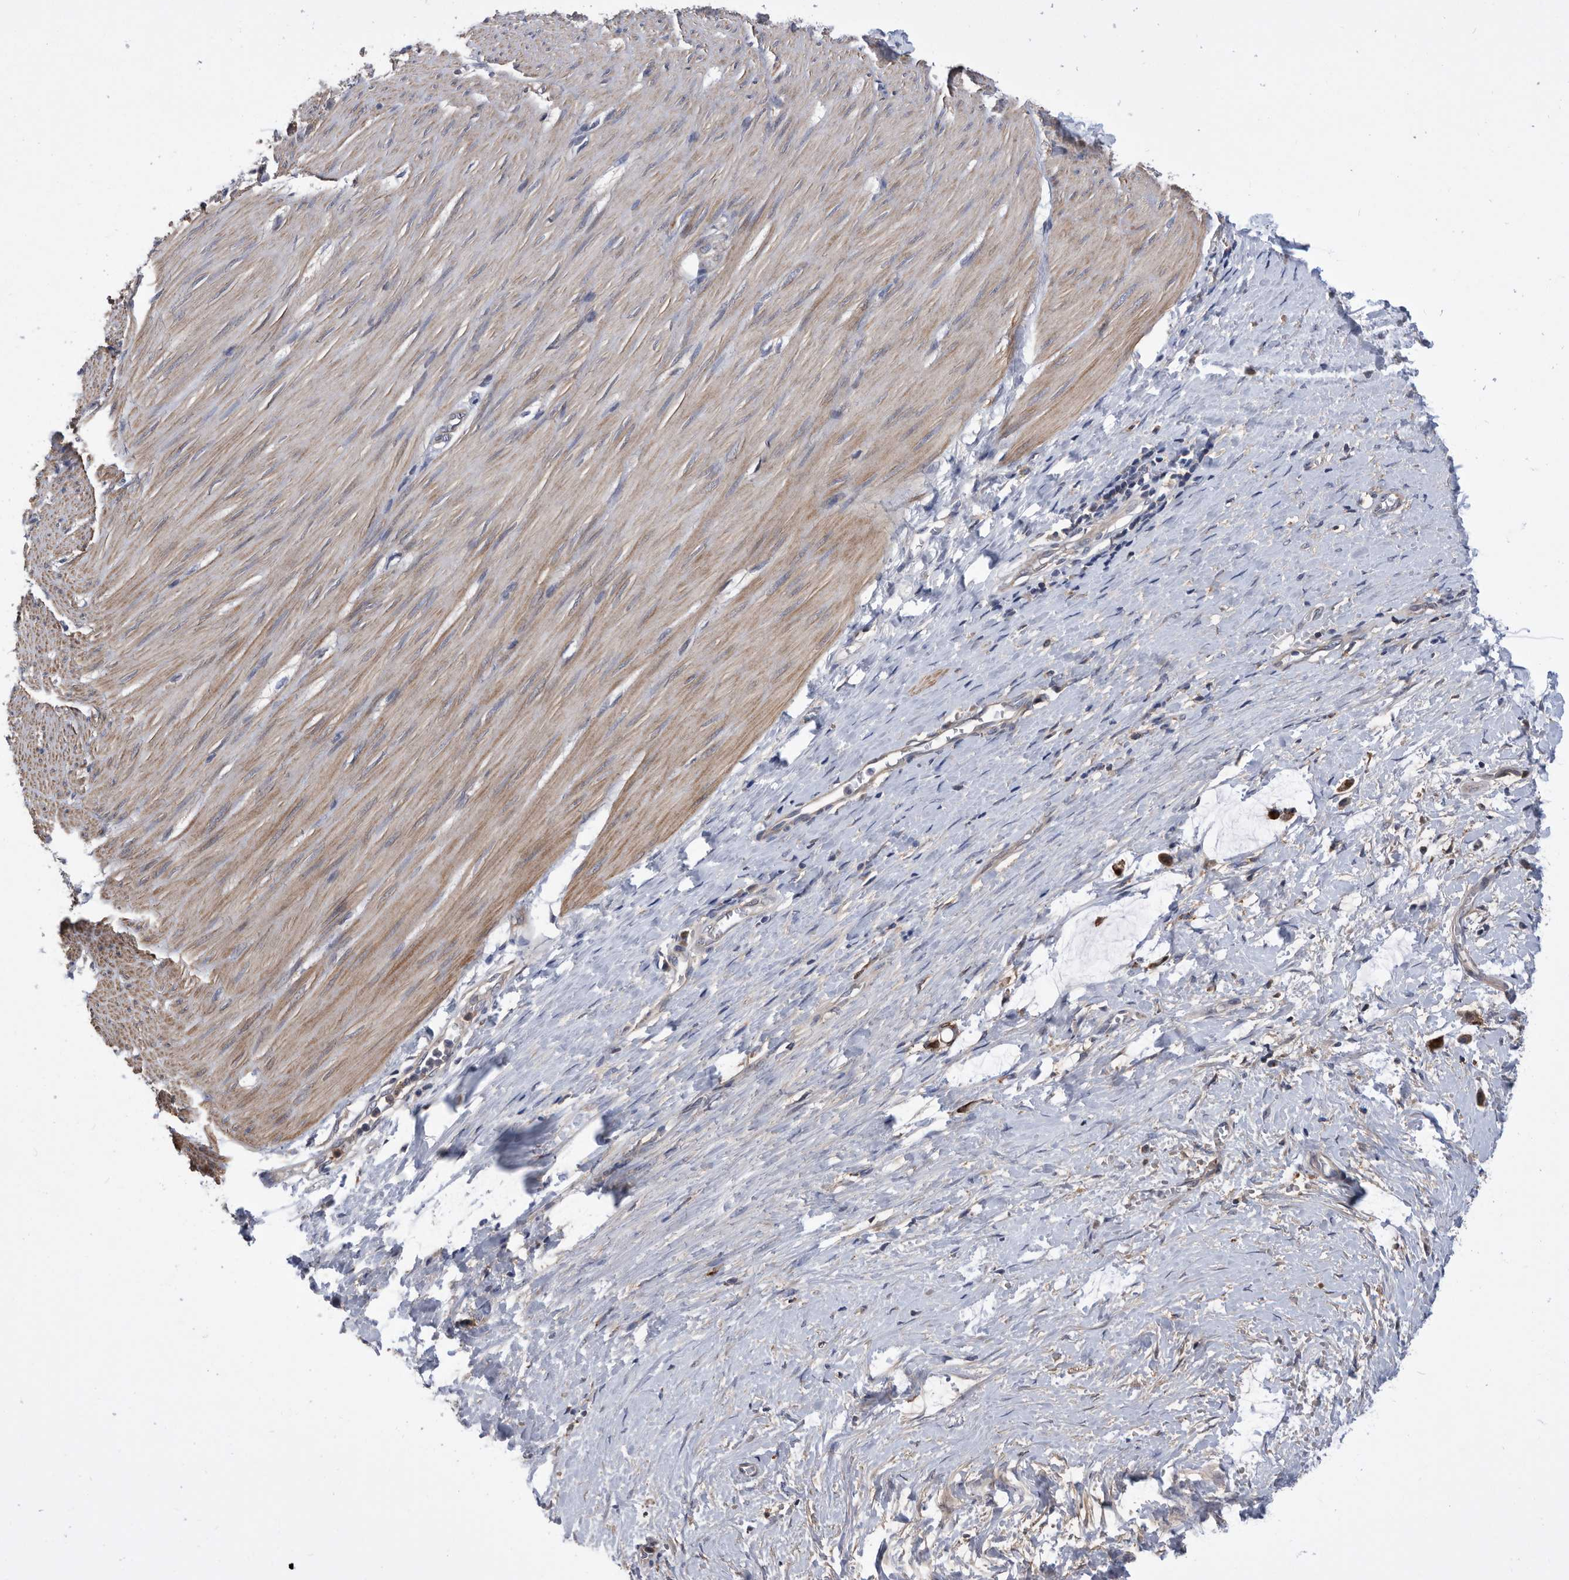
{"staining": {"intensity": "moderate", "quantity": ">75%", "location": "cytoplasmic/membranous"}, "tissue": "smooth muscle", "cell_type": "Smooth muscle cells", "image_type": "normal", "snomed": [{"axis": "morphology", "description": "Normal tissue, NOS"}, {"axis": "morphology", "description": "Adenocarcinoma, NOS"}, {"axis": "topography", "description": "Colon"}, {"axis": "topography", "description": "Peripheral nerve tissue"}], "caption": "IHC staining of benign smooth muscle, which displays medium levels of moderate cytoplasmic/membranous expression in about >75% of smooth muscle cells indicating moderate cytoplasmic/membranous protein staining. The staining was performed using DAB (3,3'-diaminobenzidine) (brown) for protein detection and nuclei were counterstained in hematoxylin (blue).", "gene": "BAIAP3", "patient": {"sex": "male", "age": 14}}